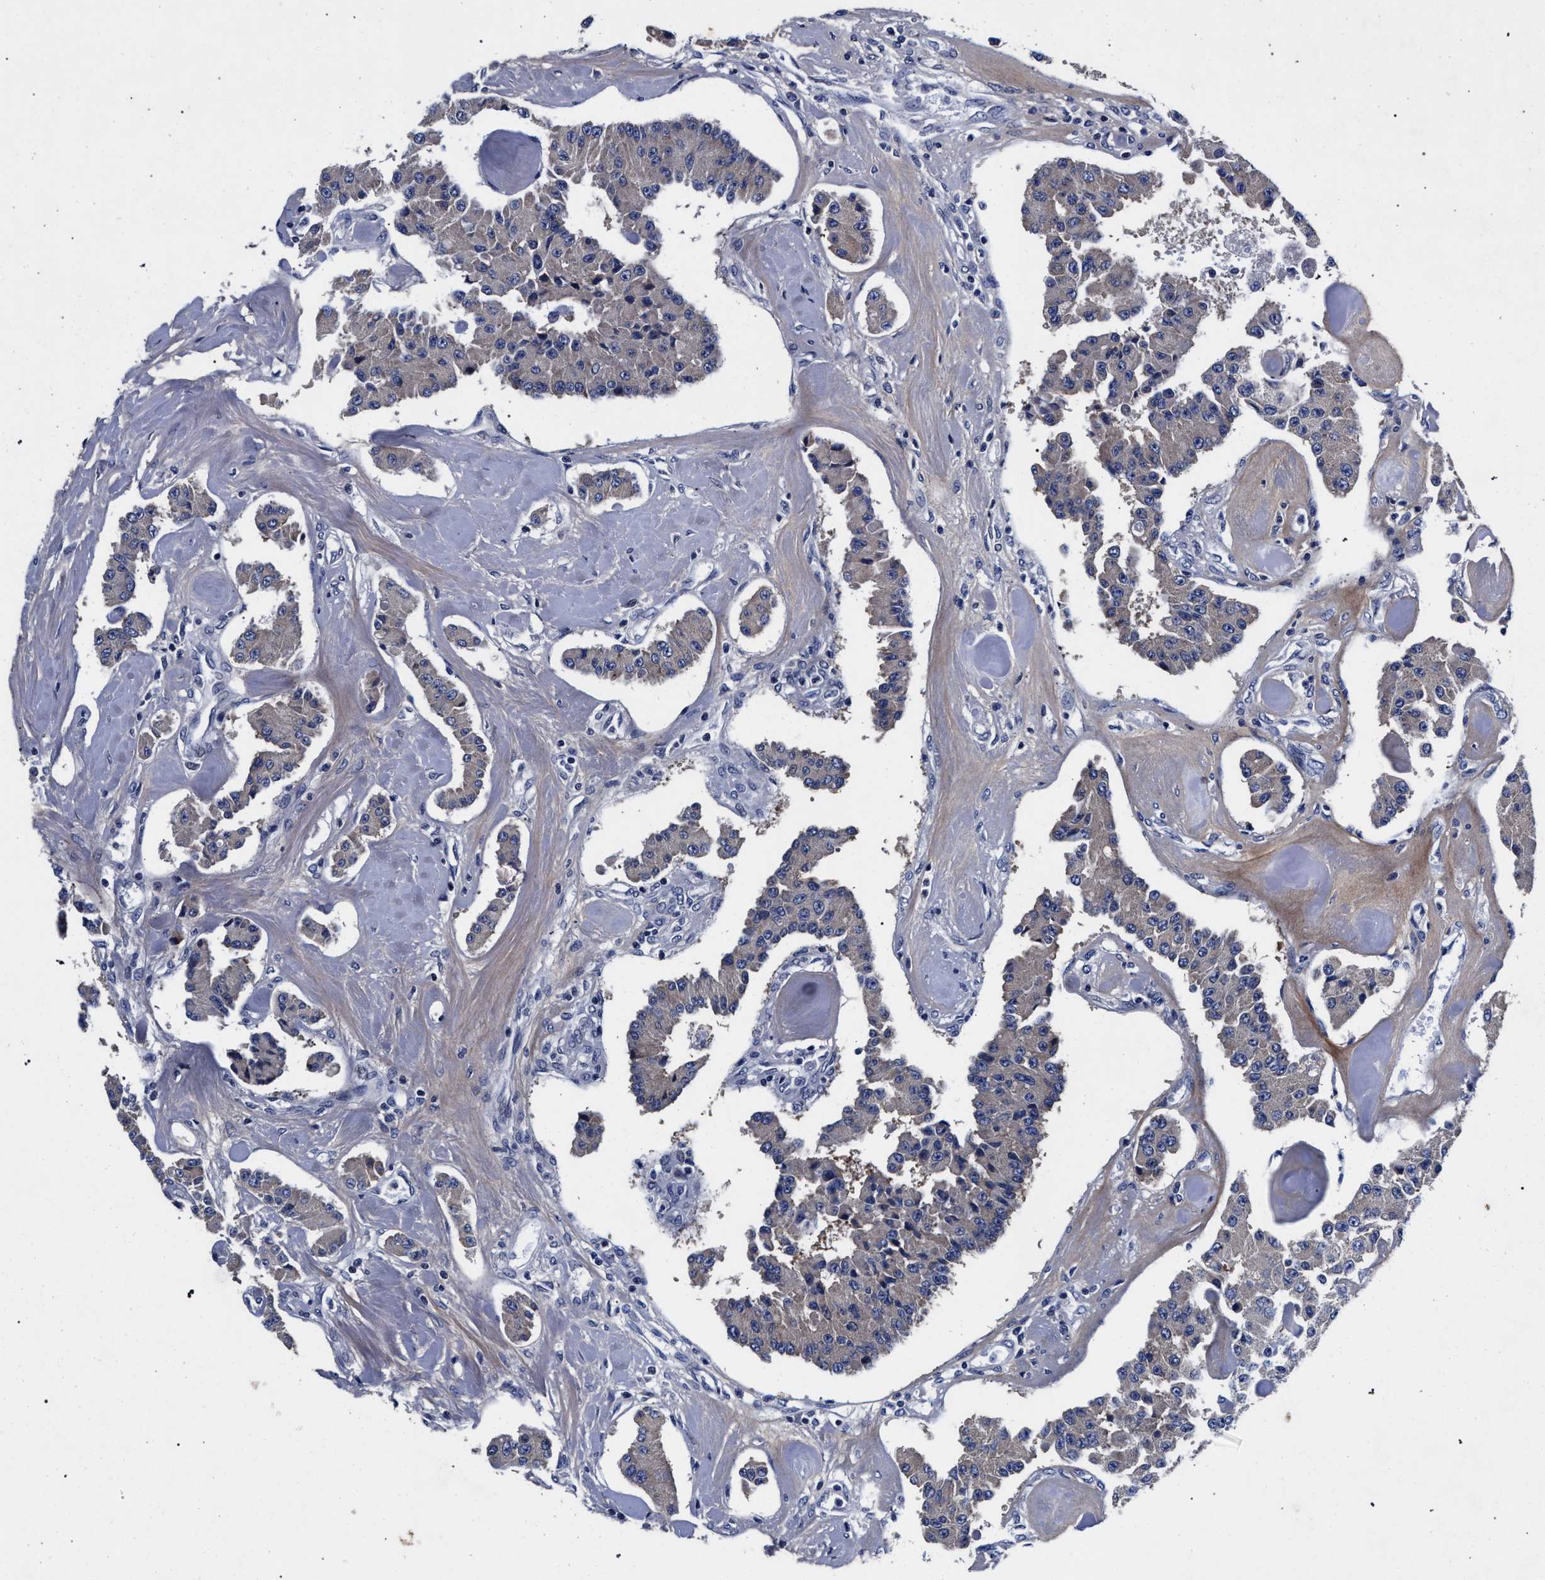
{"staining": {"intensity": "negative", "quantity": "none", "location": "none"}, "tissue": "carcinoid", "cell_type": "Tumor cells", "image_type": "cancer", "snomed": [{"axis": "morphology", "description": "Carcinoid, malignant, NOS"}, {"axis": "topography", "description": "Pancreas"}], "caption": "Immunohistochemistry (IHC) histopathology image of neoplastic tissue: carcinoid (malignant) stained with DAB (3,3'-diaminobenzidine) reveals no significant protein staining in tumor cells.", "gene": "CFAP95", "patient": {"sex": "male", "age": 41}}